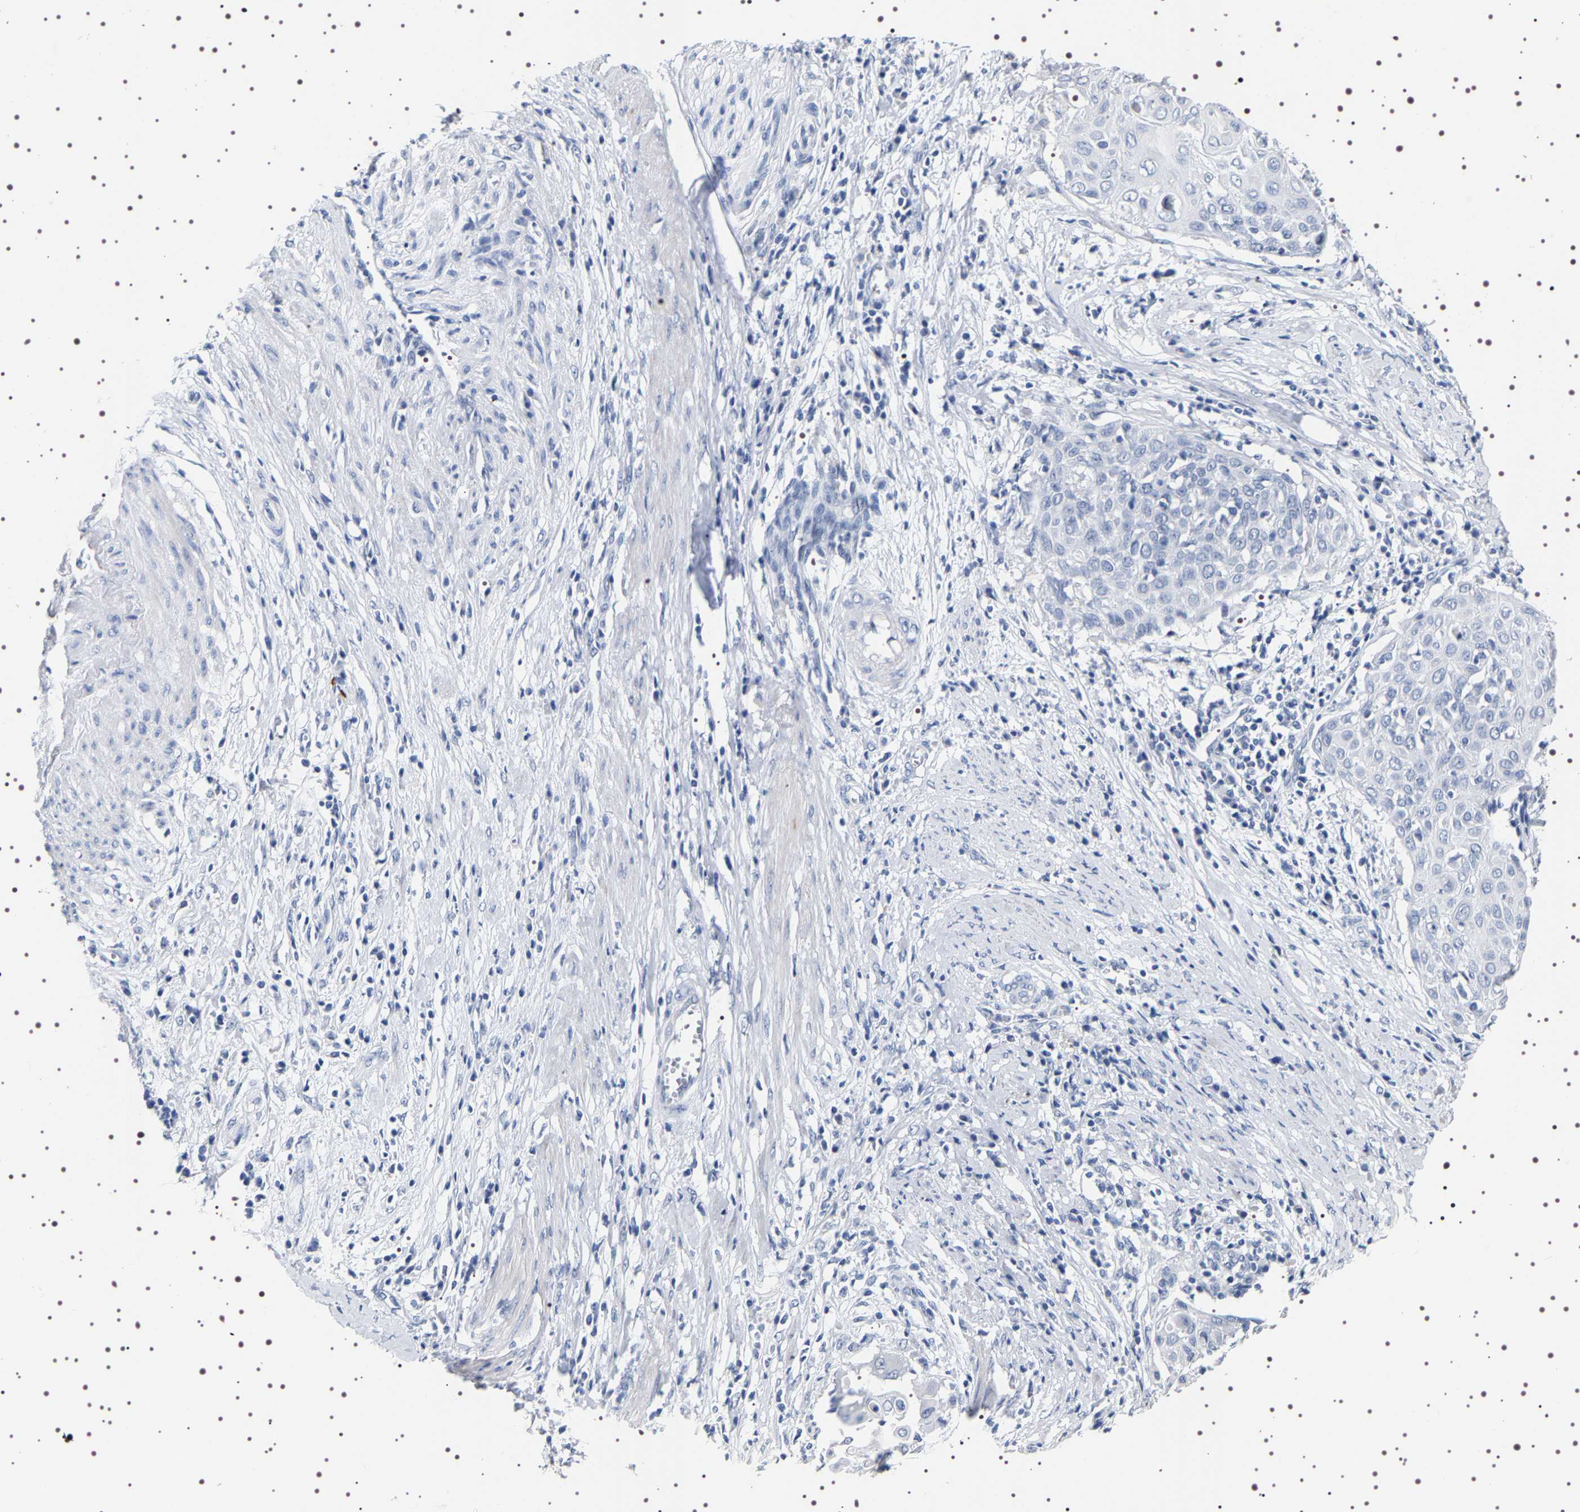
{"staining": {"intensity": "negative", "quantity": "none", "location": "none"}, "tissue": "cervical cancer", "cell_type": "Tumor cells", "image_type": "cancer", "snomed": [{"axis": "morphology", "description": "Squamous cell carcinoma, NOS"}, {"axis": "topography", "description": "Cervix"}], "caption": "The photomicrograph reveals no staining of tumor cells in cervical cancer (squamous cell carcinoma).", "gene": "UBQLN3", "patient": {"sex": "female", "age": 39}}